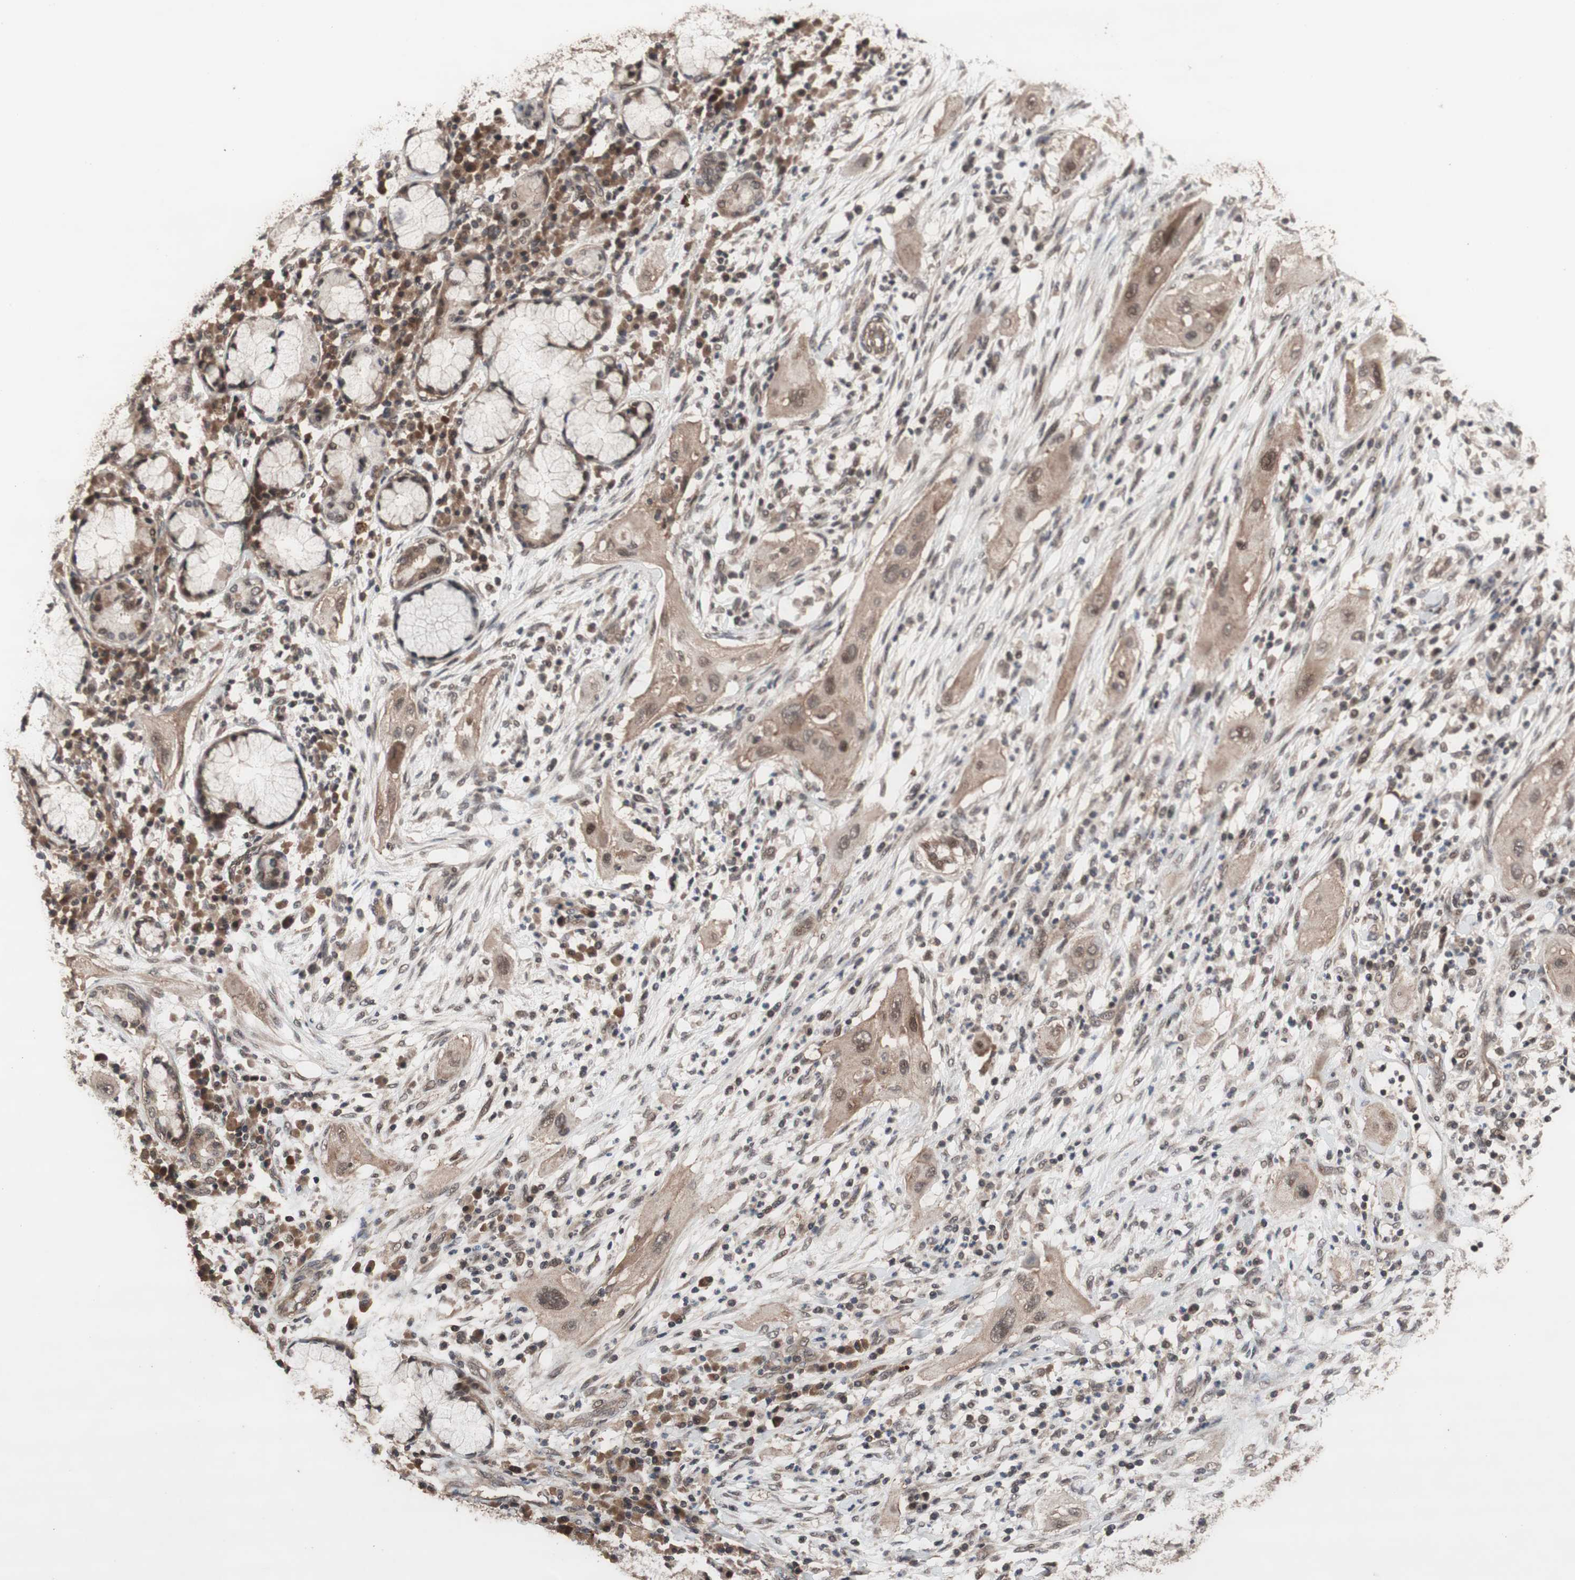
{"staining": {"intensity": "moderate", "quantity": ">75%", "location": "cytoplasmic/membranous"}, "tissue": "lung cancer", "cell_type": "Tumor cells", "image_type": "cancer", "snomed": [{"axis": "morphology", "description": "Squamous cell carcinoma, NOS"}, {"axis": "topography", "description": "Lung"}], "caption": "Moderate cytoplasmic/membranous positivity for a protein is present in approximately >75% of tumor cells of lung squamous cell carcinoma using immunohistochemistry.", "gene": "KANSL1", "patient": {"sex": "female", "age": 47}}